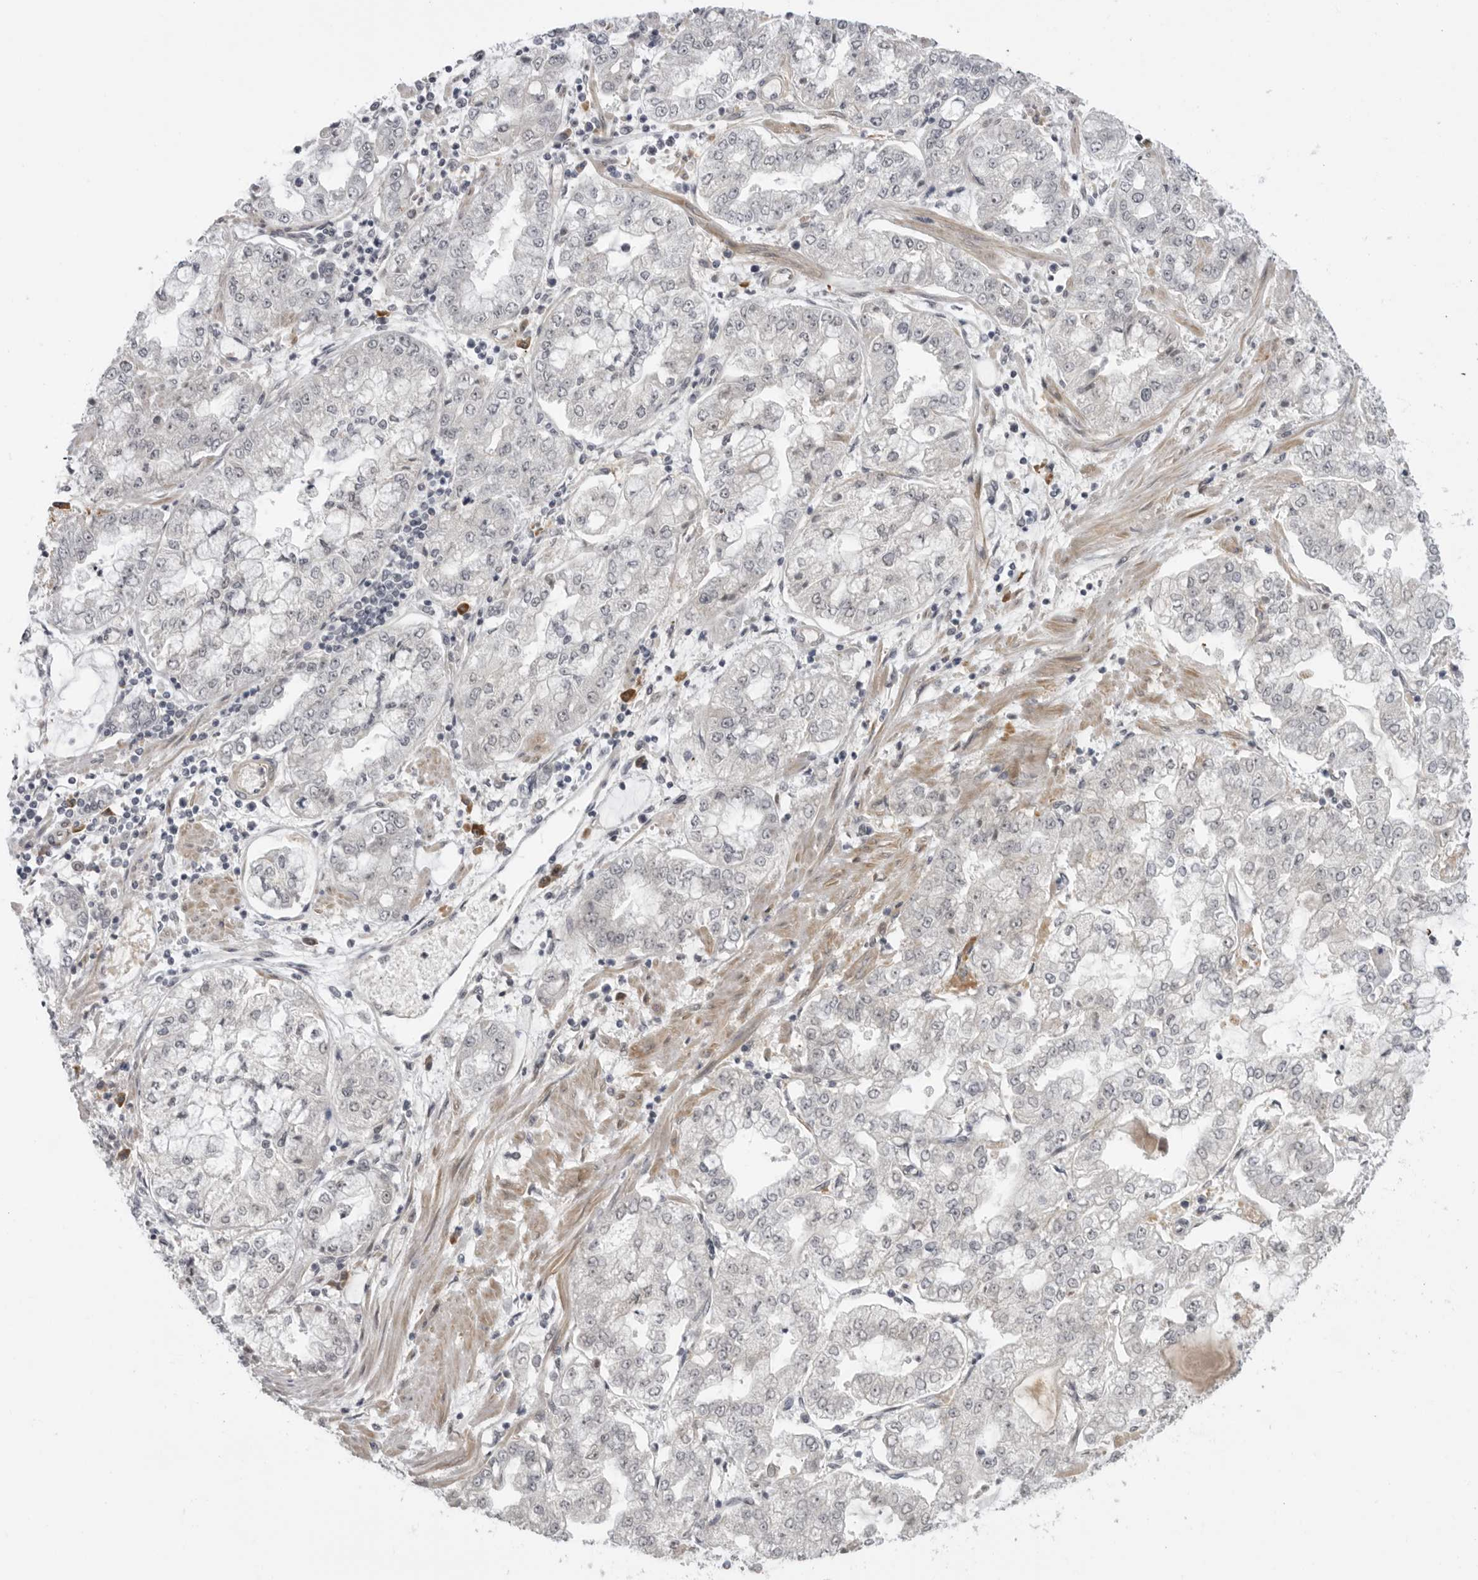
{"staining": {"intensity": "negative", "quantity": "none", "location": "none"}, "tissue": "stomach cancer", "cell_type": "Tumor cells", "image_type": "cancer", "snomed": [{"axis": "morphology", "description": "Adenocarcinoma, NOS"}, {"axis": "topography", "description": "Stomach"}], "caption": "Human stomach cancer stained for a protein using IHC reveals no positivity in tumor cells.", "gene": "ALPK2", "patient": {"sex": "male", "age": 76}}